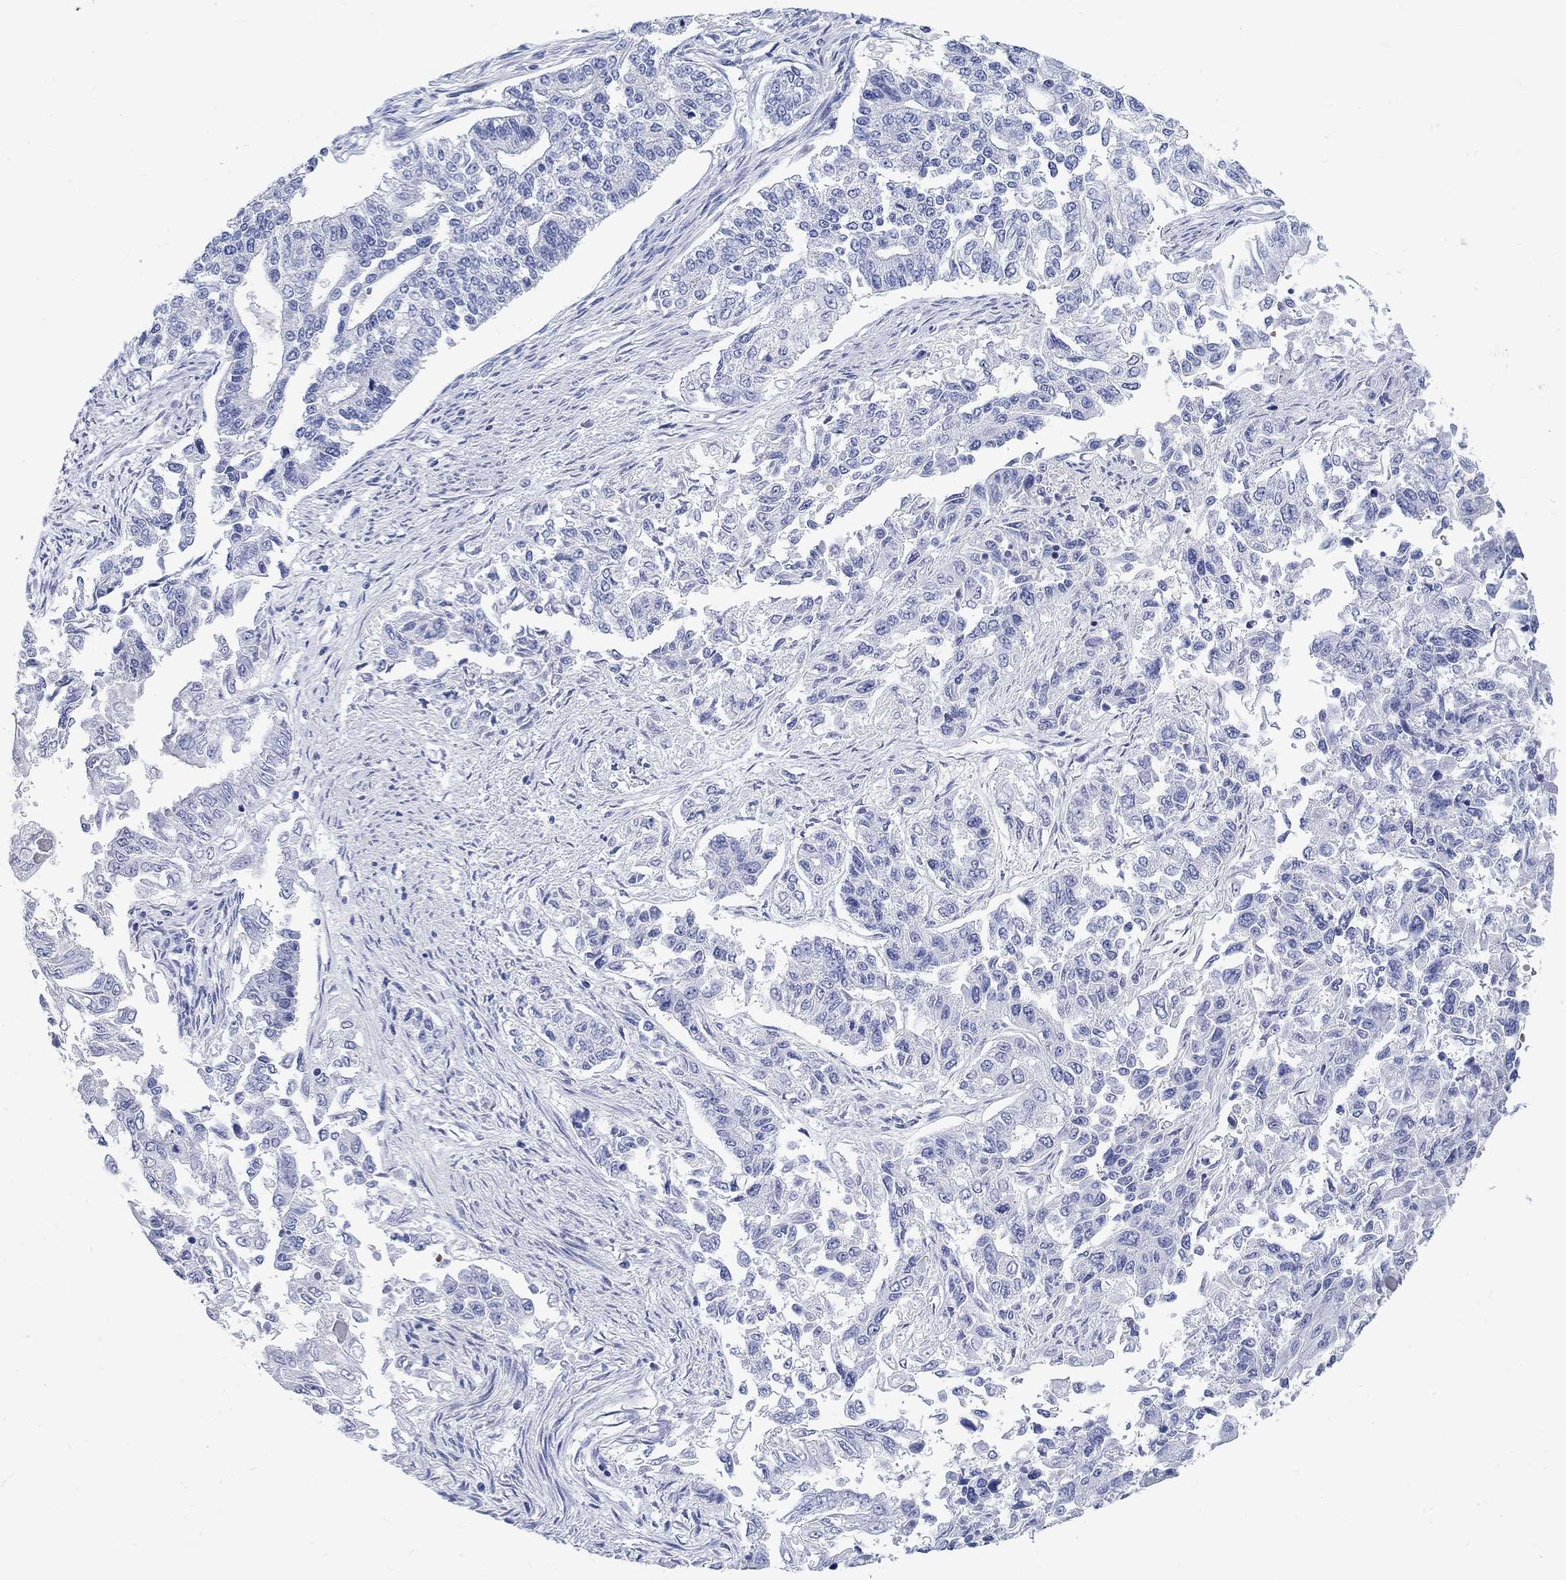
{"staining": {"intensity": "negative", "quantity": "none", "location": "none"}, "tissue": "endometrial cancer", "cell_type": "Tumor cells", "image_type": "cancer", "snomed": [{"axis": "morphology", "description": "Adenocarcinoma, NOS"}, {"axis": "topography", "description": "Uterus"}], "caption": "Image shows no protein expression in tumor cells of endometrial adenocarcinoma tissue.", "gene": "GRIA3", "patient": {"sex": "female", "age": 59}}